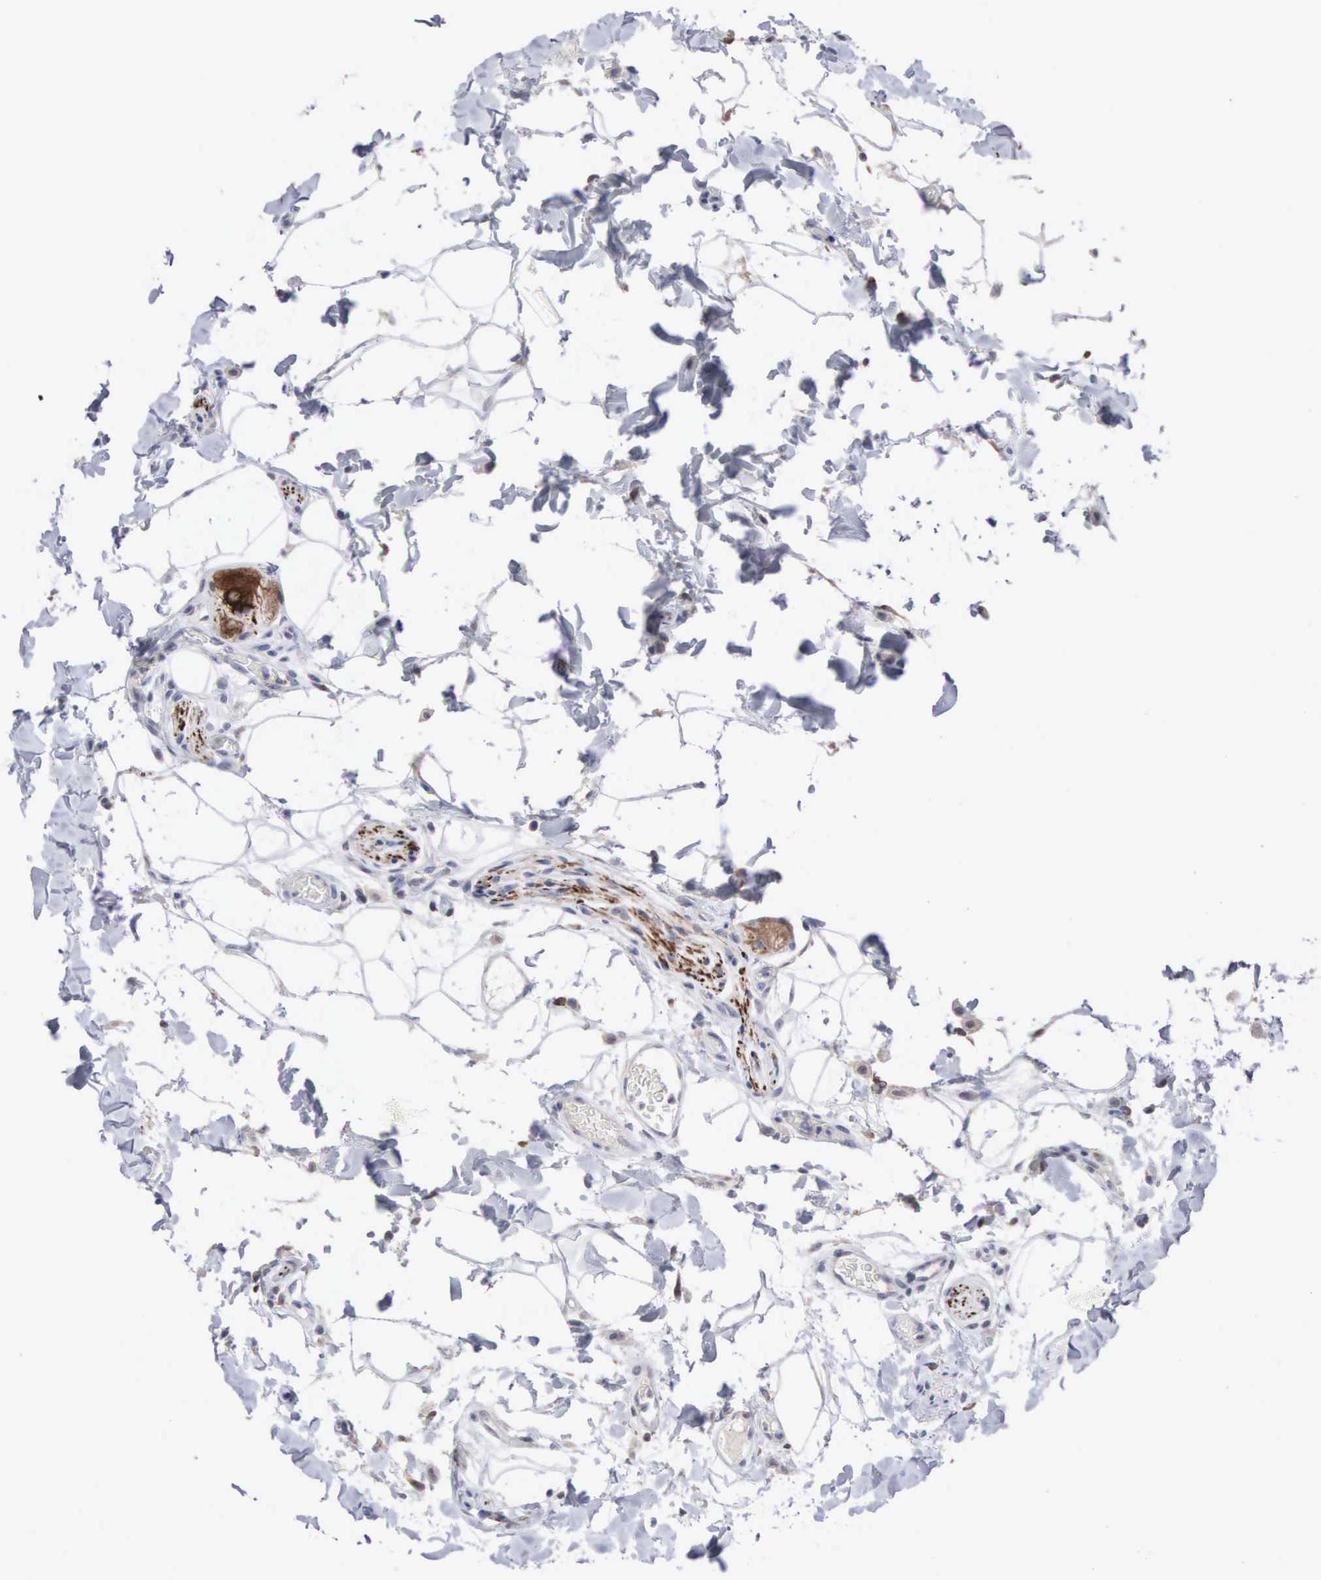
{"staining": {"intensity": "negative", "quantity": "none", "location": "none"}, "tissue": "stomach", "cell_type": "Glandular cells", "image_type": "normal", "snomed": [{"axis": "morphology", "description": "Normal tissue, NOS"}, {"axis": "topography", "description": "Stomach, lower"}], "caption": "Immunohistochemistry image of normal human stomach stained for a protein (brown), which displays no staining in glandular cells. Brightfield microscopy of immunohistochemistry stained with DAB (3,3'-diaminobenzidine) (brown) and hematoxylin (blue), captured at high magnification.", "gene": "ACOT4", "patient": {"sex": "male", "age": 58}}